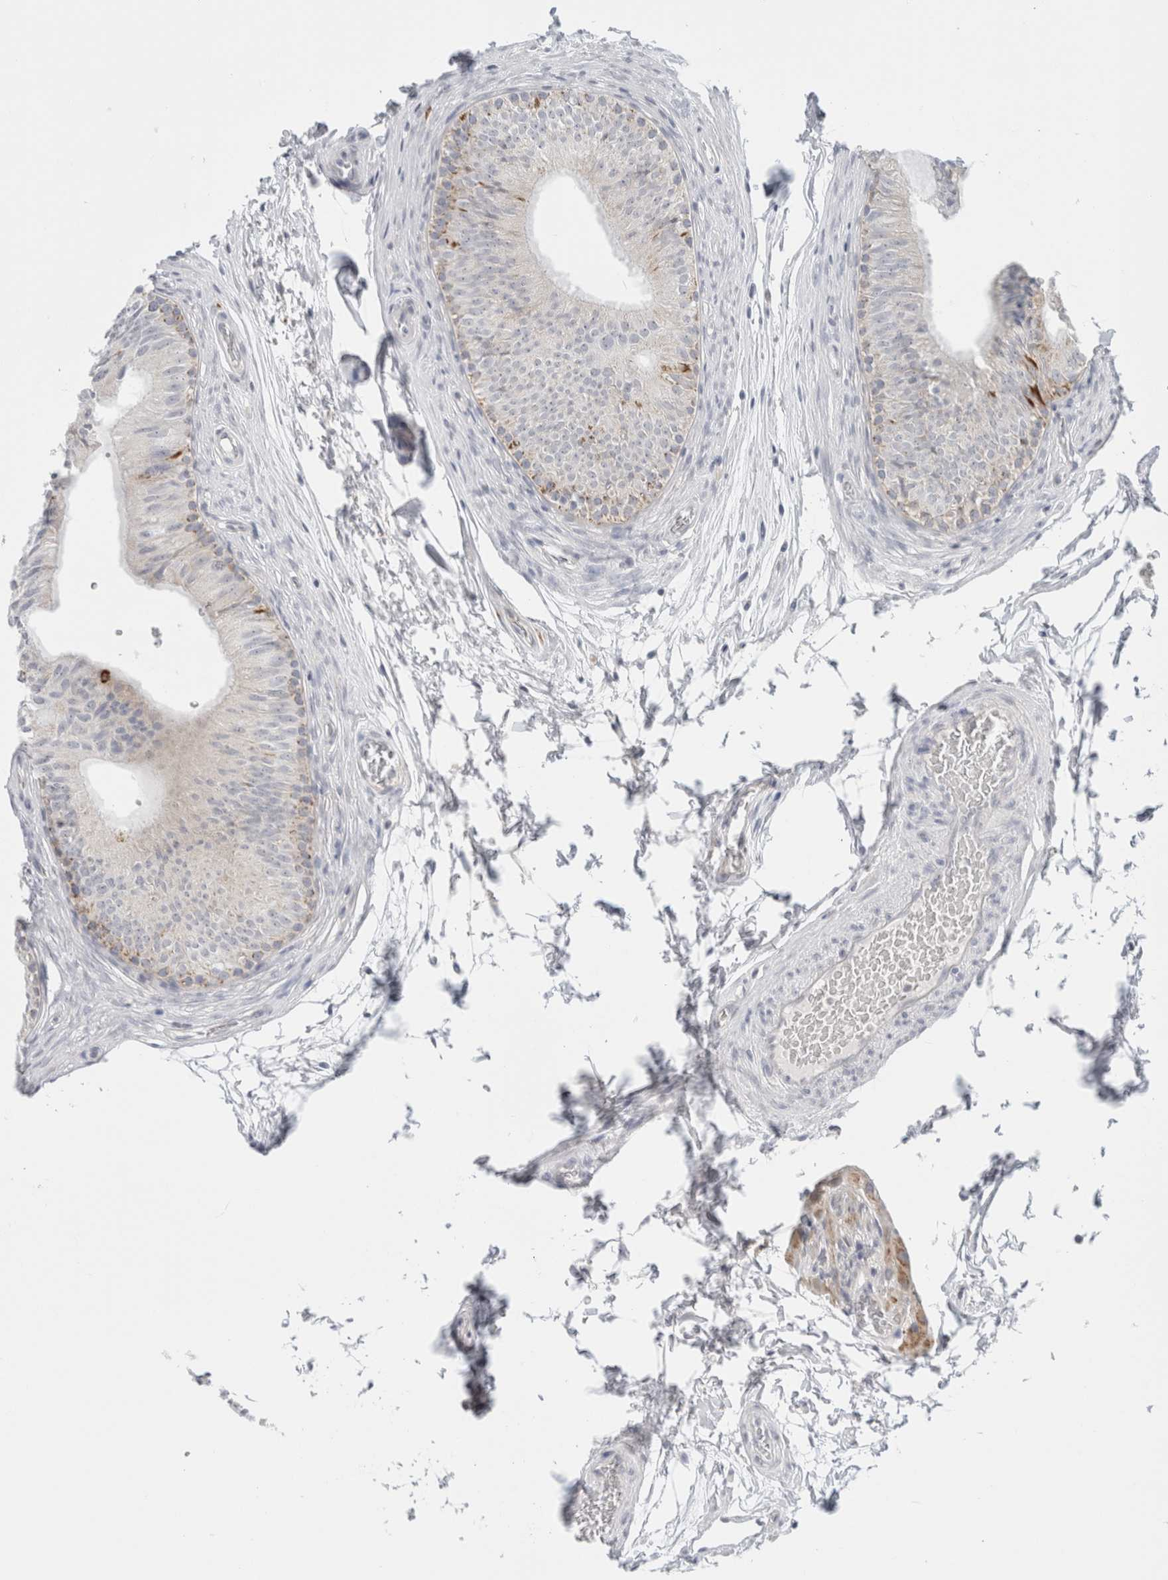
{"staining": {"intensity": "moderate", "quantity": "<25%", "location": "cytoplasmic/membranous"}, "tissue": "epididymis", "cell_type": "Glandular cells", "image_type": "normal", "snomed": [{"axis": "morphology", "description": "Normal tissue, NOS"}, {"axis": "topography", "description": "Epididymis"}], "caption": "Protein analysis of unremarkable epididymis displays moderate cytoplasmic/membranous positivity in approximately <25% of glandular cells.", "gene": "FAHD1", "patient": {"sex": "male", "age": 36}}